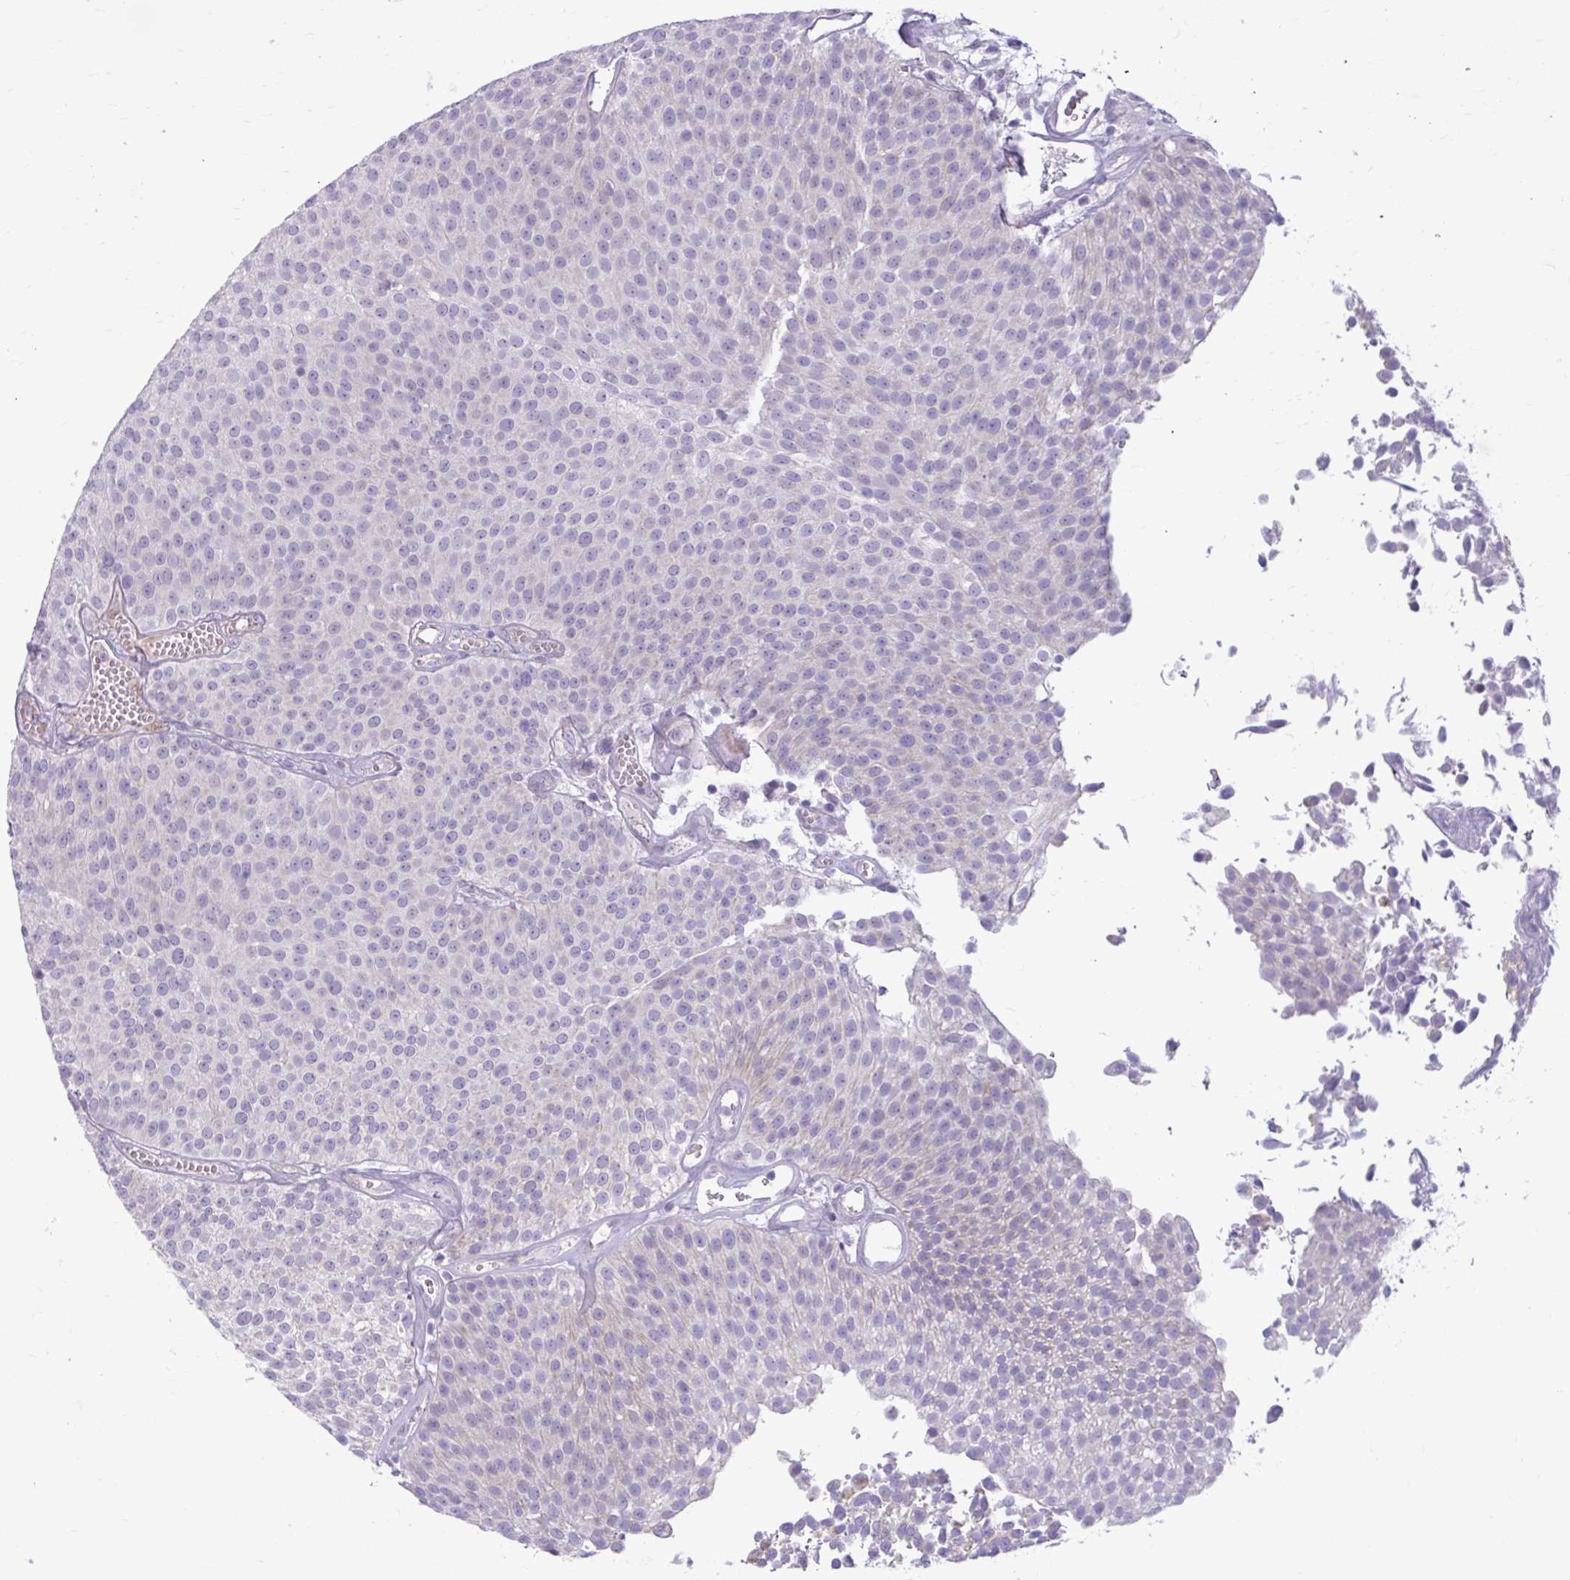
{"staining": {"intensity": "negative", "quantity": "none", "location": "none"}, "tissue": "urothelial cancer", "cell_type": "Tumor cells", "image_type": "cancer", "snomed": [{"axis": "morphology", "description": "Urothelial carcinoma, Low grade"}, {"axis": "topography", "description": "Urinary bladder"}], "caption": "Immunohistochemical staining of urothelial carcinoma (low-grade) reveals no significant positivity in tumor cells.", "gene": "MSMO1", "patient": {"sex": "female", "age": 79}}